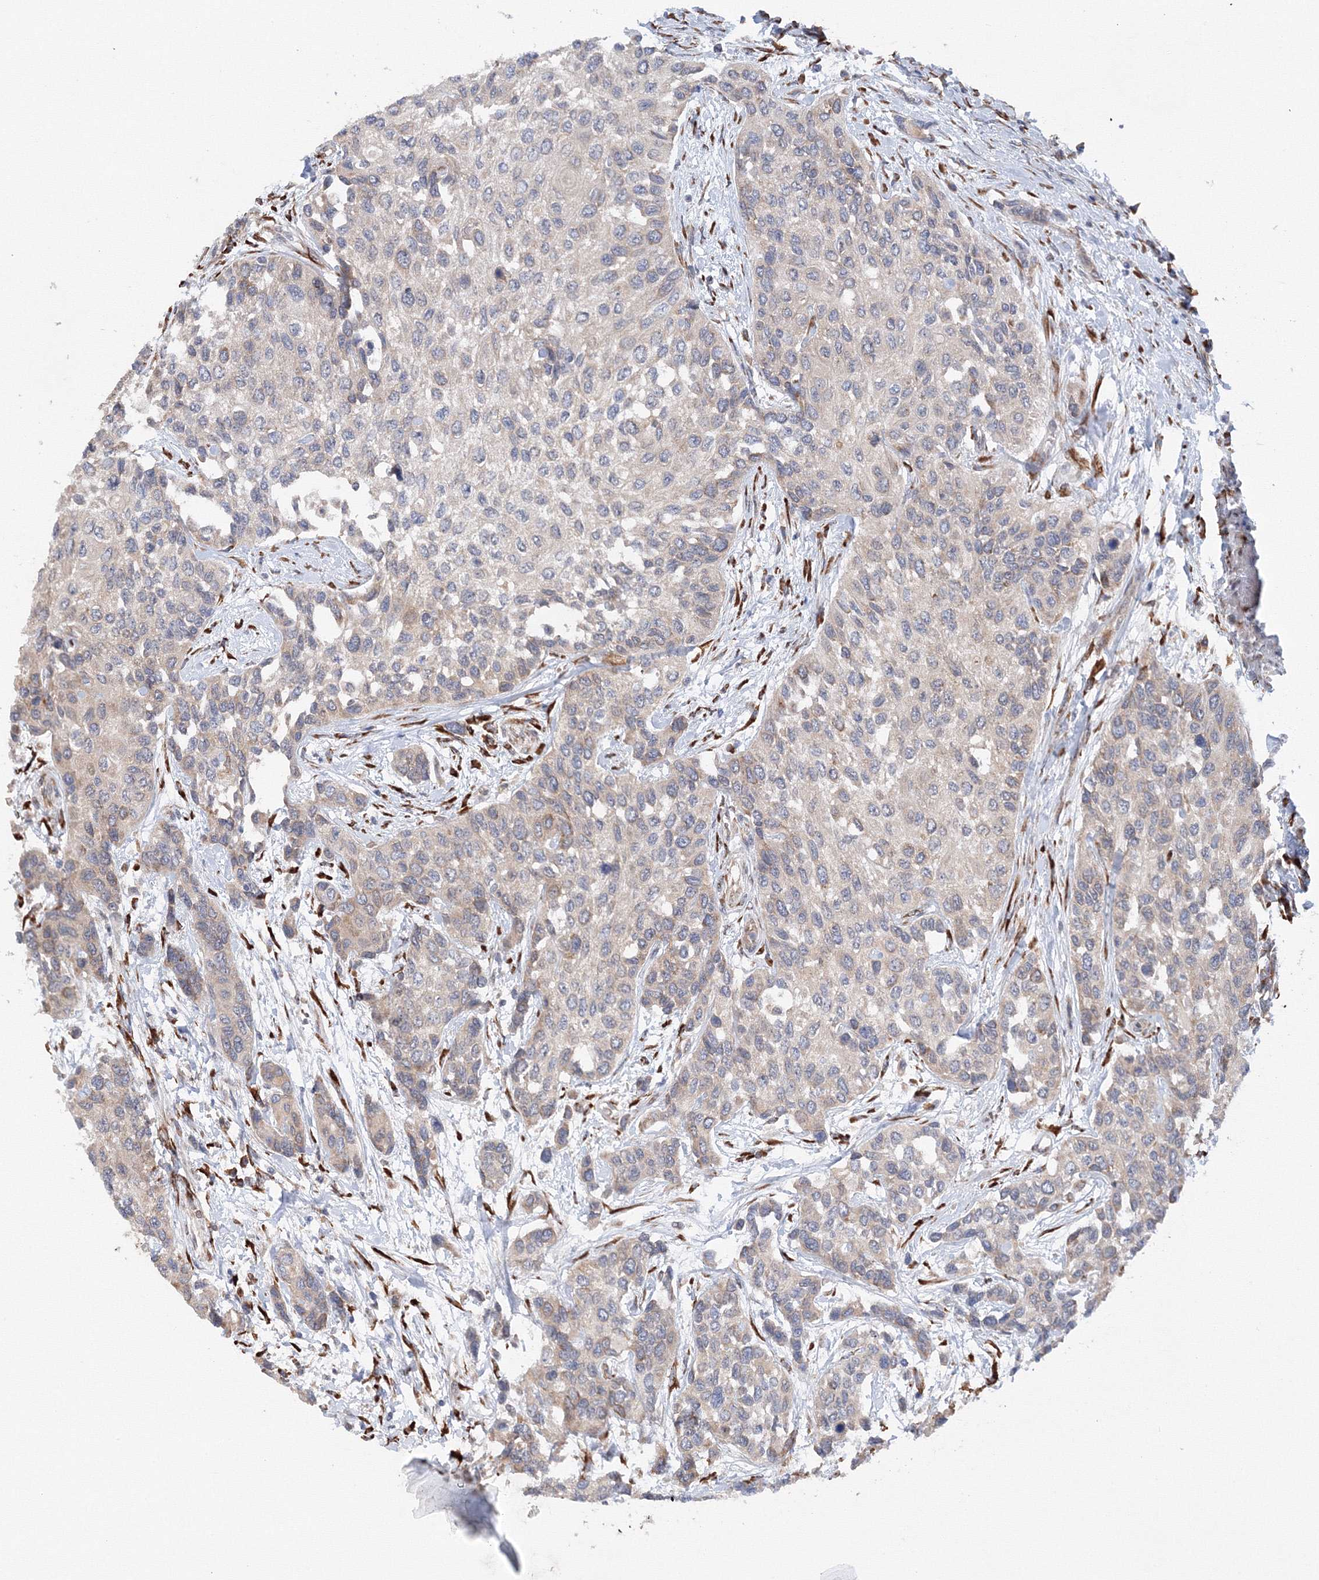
{"staining": {"intensity": "negative", "quantity": "none", "location": "none"}, "tissue": "urothelial cancer", "cell_type": "Tumor cells", "image_type": "cancer", "snomed": [{"axis": "morphology", "description": "Normal tissue, NOS"}, {"axis": "morphology", "description": "Urothelial carcinoma, High grade"}, {"axis": "topography", "description": "Vascular tissue"}, {"axis": "topography", "description": "Urinary bladder"}], "caption": "This is a image of immunohistochemistry (IHC) staining of urothelial cancer, which shows no expression in tumor cells.", "gene": "DIS3L2", "patient": {"sex": "female", "age": 56}}